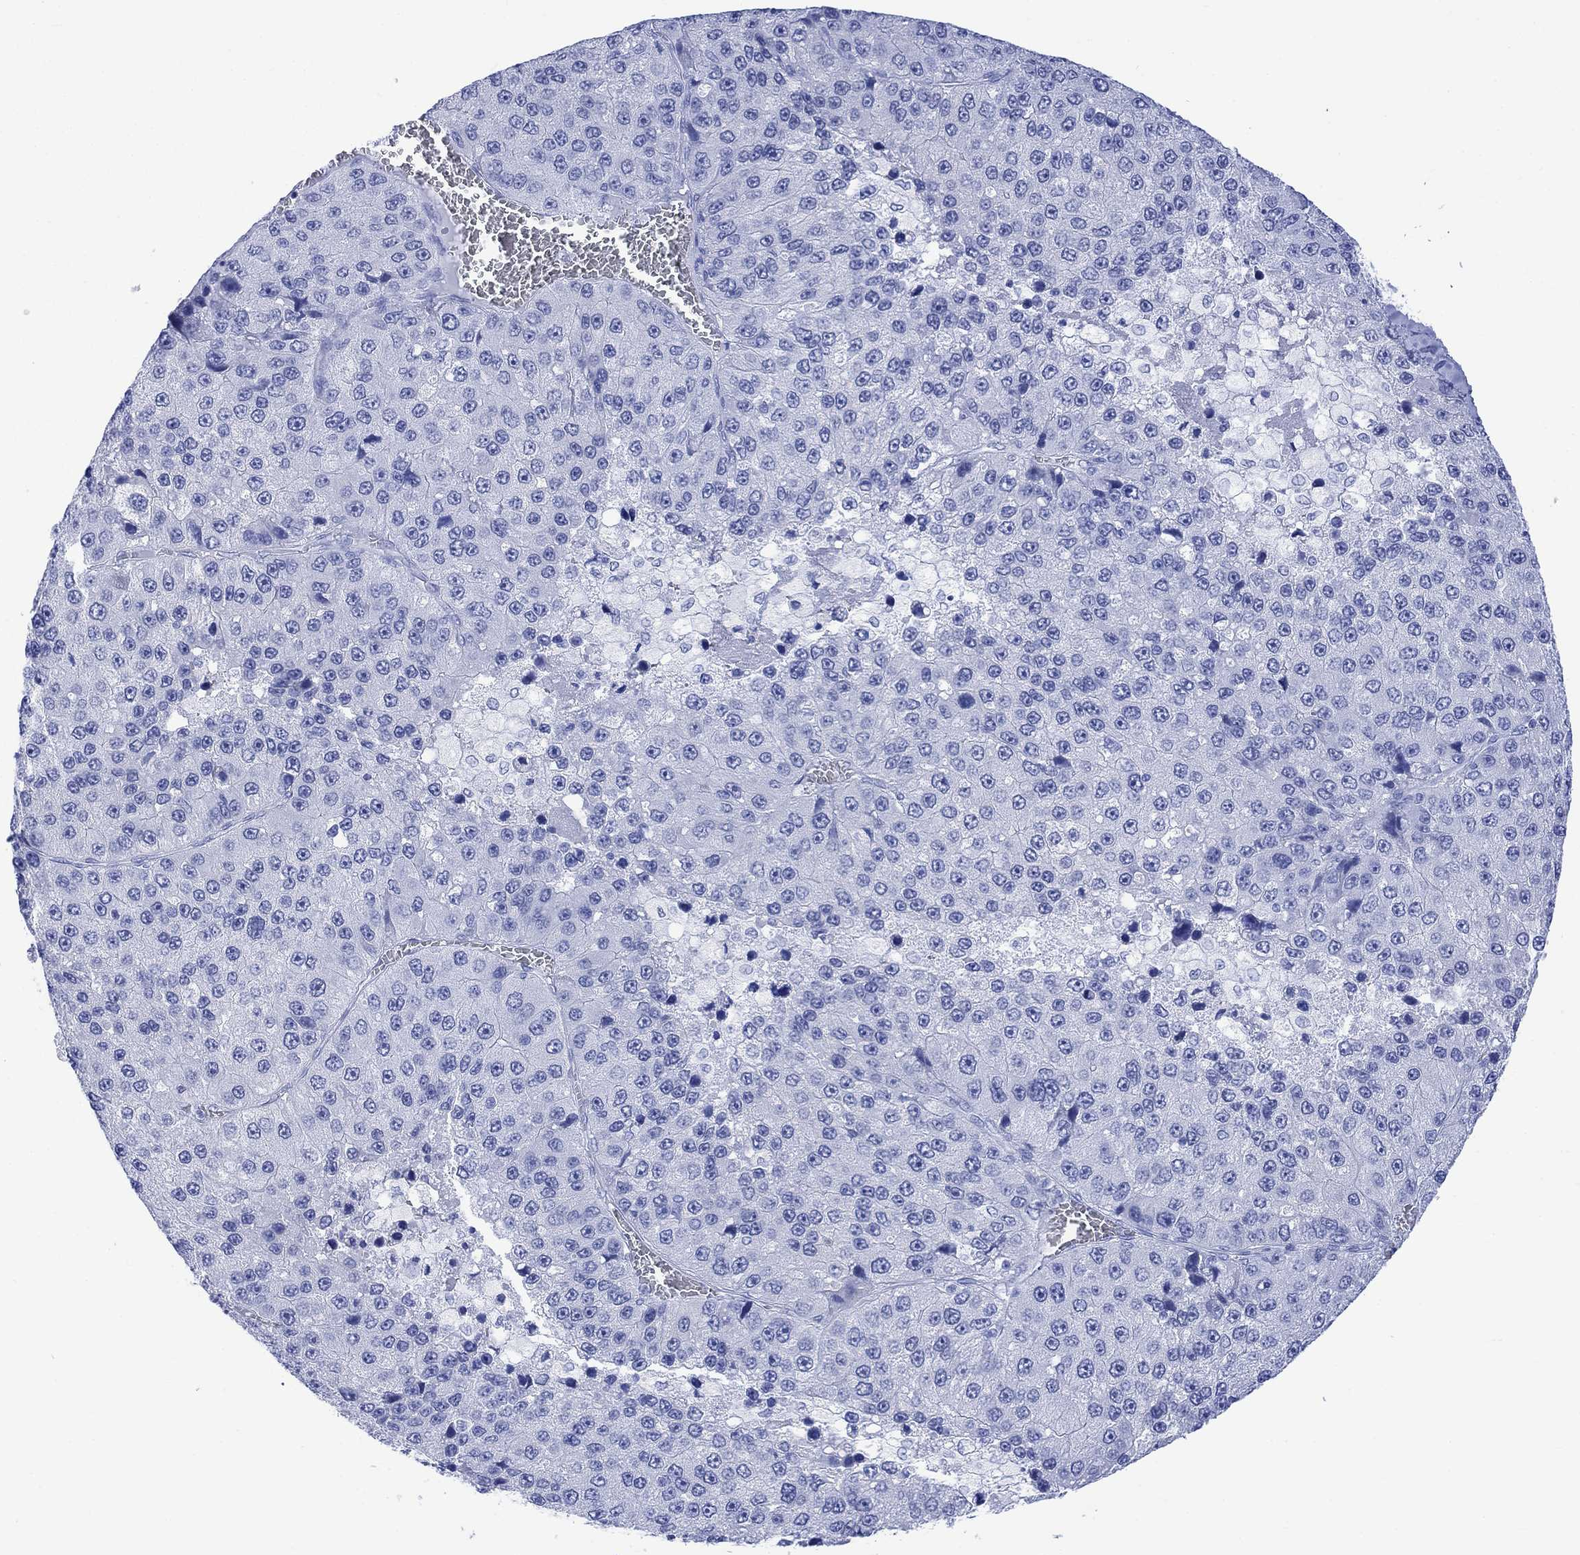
{"staining": {"intensity": "negative", "quantity": "none", "location": "none"}, "tissue": "liver cancer", "cell_type": "Tumor cells", "image_type": "cancer", "snomed": [{"axis": "morphology", "description": "Carcinoma, Hepatocellular, NOS"}, {"axis": "topography", "description": "Liver"}], "caption": "Tumor cells are negative for brown protein staining in liver hepatocellular carcinoma.", "gene": "CELF4", "patient": {"sex": "female", "age": 73}}